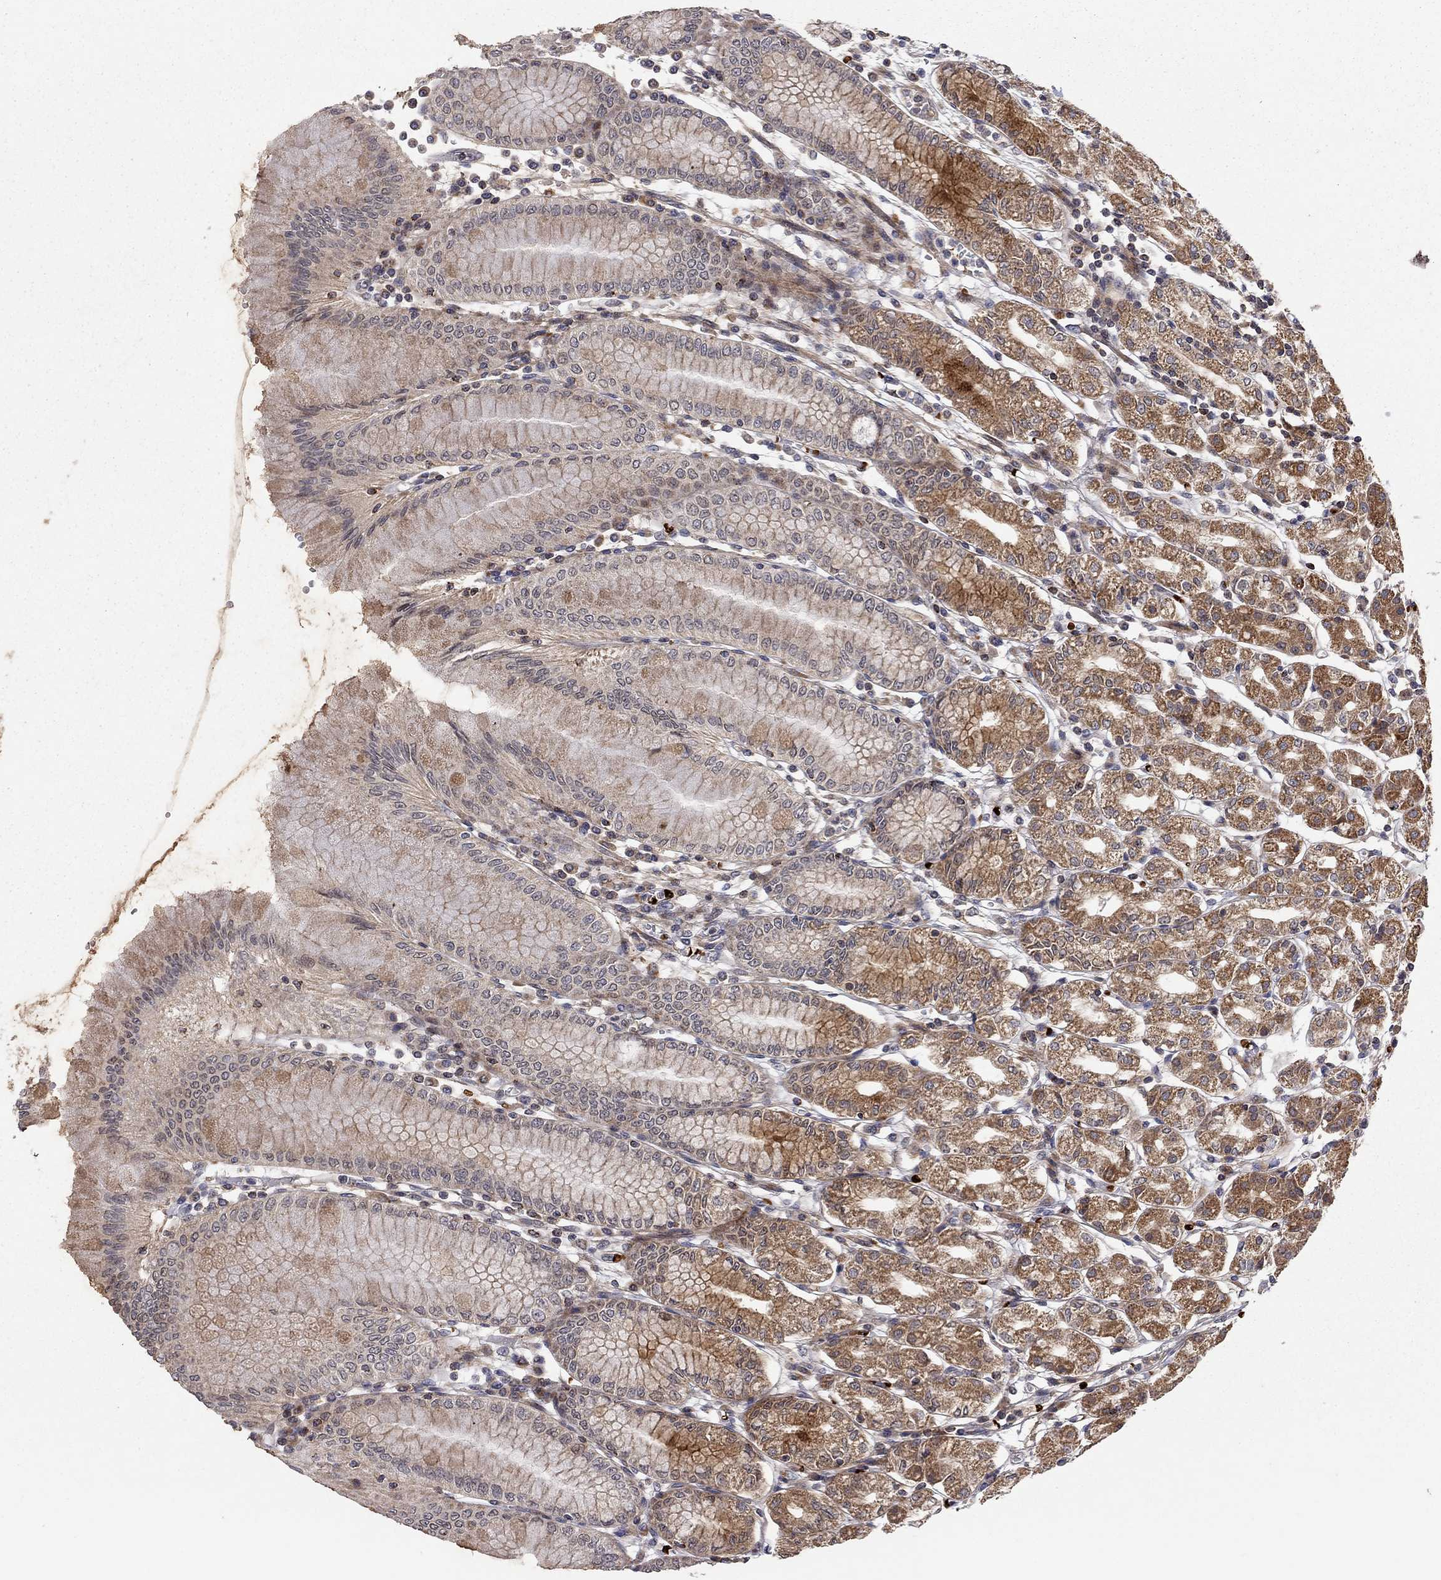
{"staining": {"intensity": "strong", "quantity": "25%-75%", "location": "cytoplasmic/membranous"}, "tissue": "stomach", "cell_type": "Glandular cells", "image_type": "normal", "snomed": [{"axis": "morphology", "description": "Normal tissue, NOS"}, {"axis": "topography", "description": "Skeletal muscle"}, {"axis": "topography", "description": "Stomach"}], "caption": "An image of stomach stained for a protein exhibits strong cytoplasmic/membranous brown staining in glandular cells.", "gene": "IDS", "patient": {"sex": "female", "age": 57}}